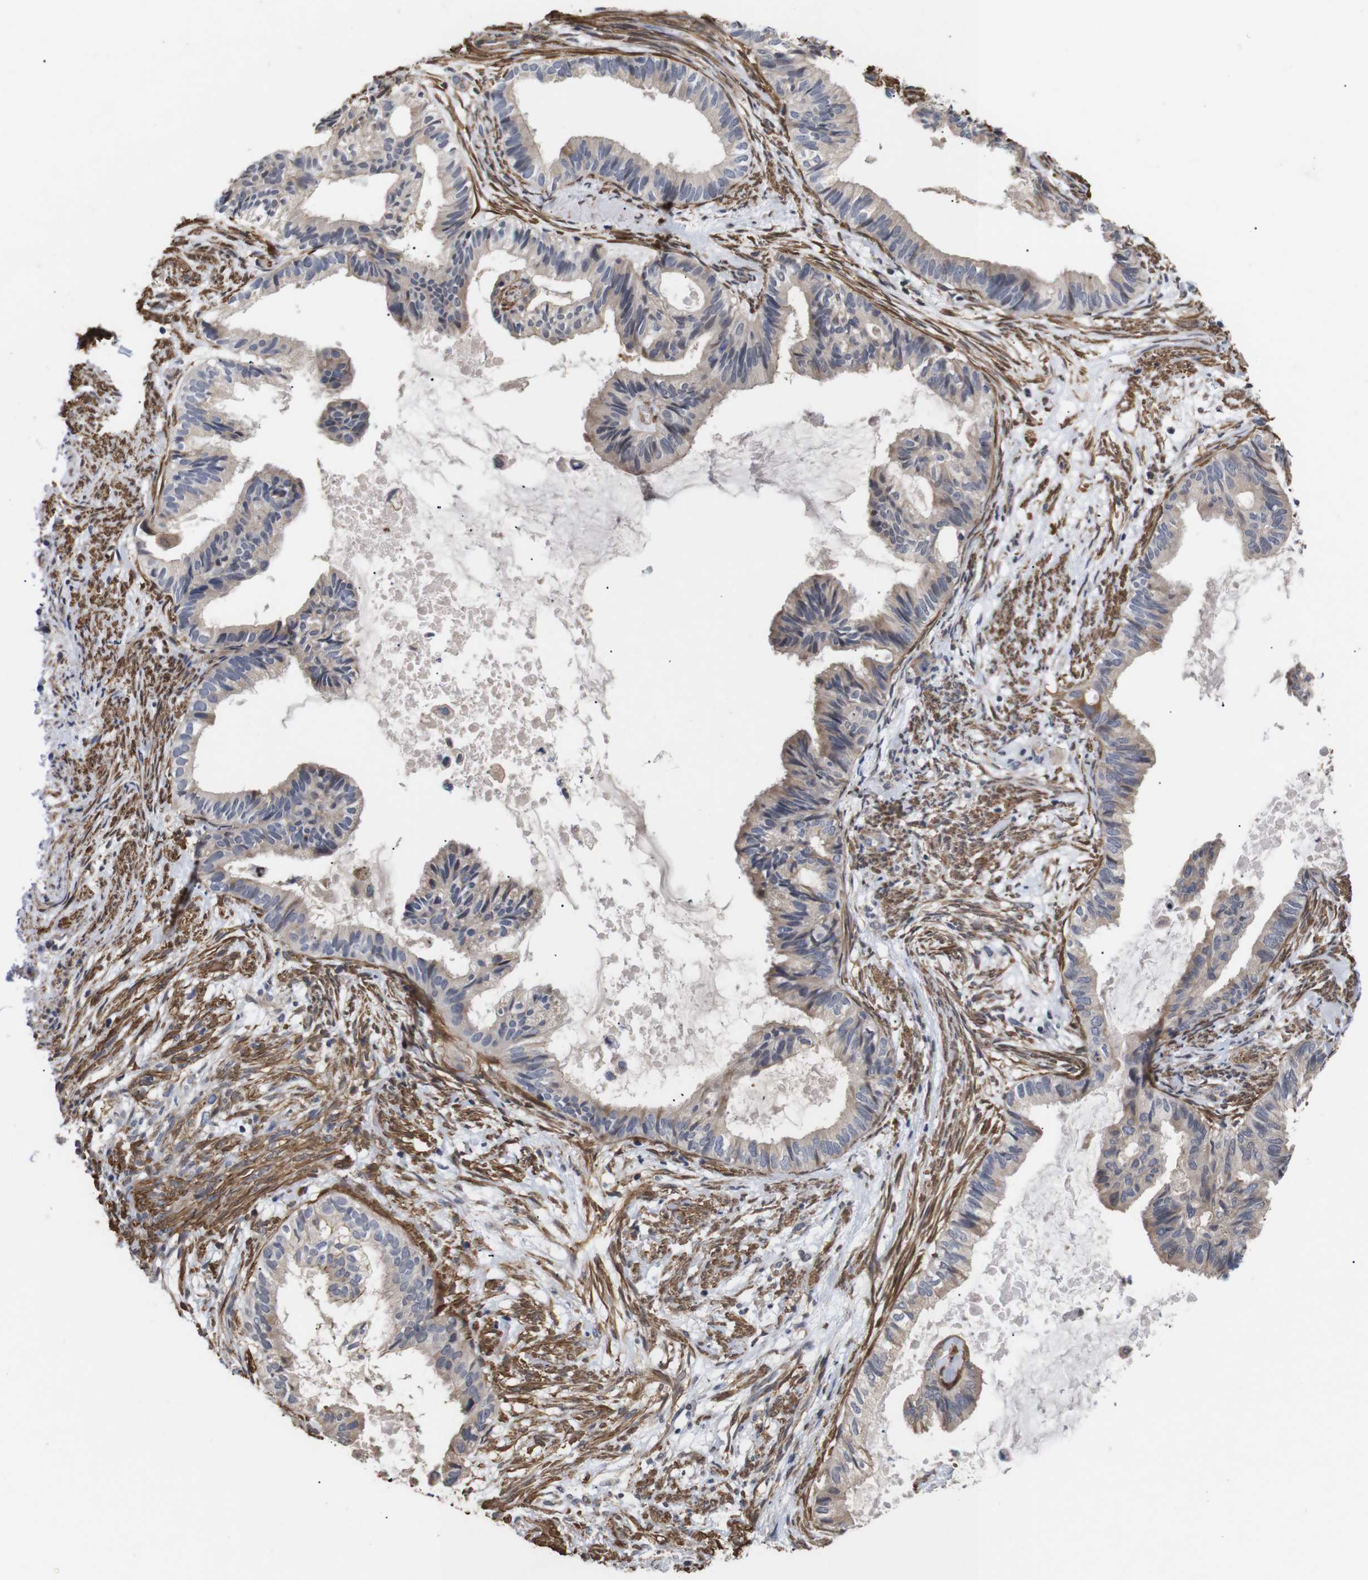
{"staining": {"intensity": "moderate", "quantity": ">75%", "location": "cytoplasmic/membranous"}, "tissue": "cervical cancer", "cell_type": "Tumor cells", "image_type": "cancer", "snomed": [{"axis": "morphology", "description": "Normal tissue, NOS"}, {"axis": "morphology", "description": "Adenocarcinoma, NOS"}, {"axis": "topography", "description": "Cervix"}, {"axis": "topography", "description": "Endometrium"}], "caption": "Cervical cancer stained for a protein shows moderate cytoplasmic/membranous positivity in tumor cells.", "gene": "PDLIM5", "patient": {"sex": "female", "age": 86}}